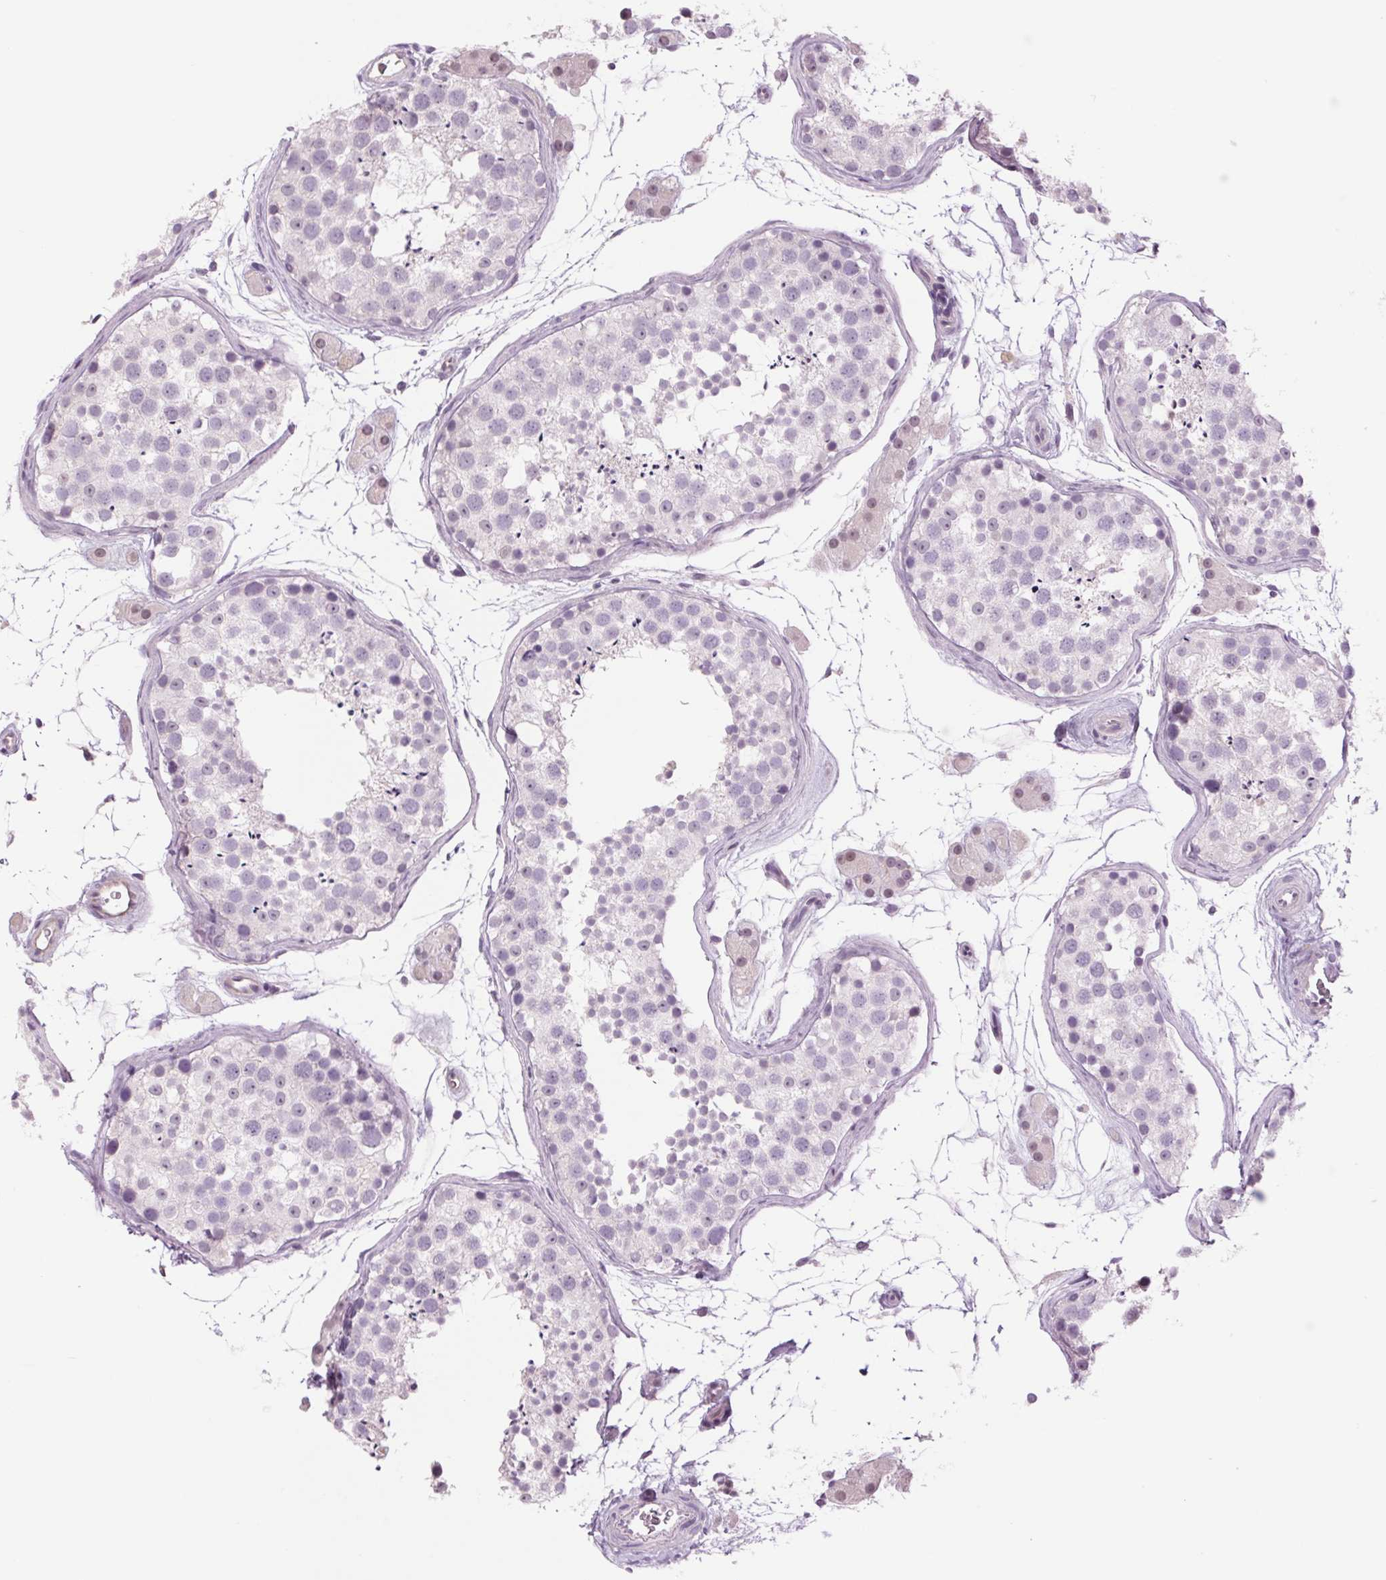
{"staining": {"intensity": "negative", "quantity": "none", "location": "none"}, "tissue": "testis", "cell_type": "Cells in seminiferous ducts", "image_type": "normal", "snomed": [{"axis": "morphology", "description": "Normal tissue, NOS"}, {"axis": "topography", "description": "Testis"}], "caption": "A histopathology image of human testis is negative for staining in cells in seminiferous ducts. (DAB (3,3'-diaminobenzidine) immunohistochemistry, high magnification).", "gene": "MPO", "patient": {"sex": "male", "age": 41}}